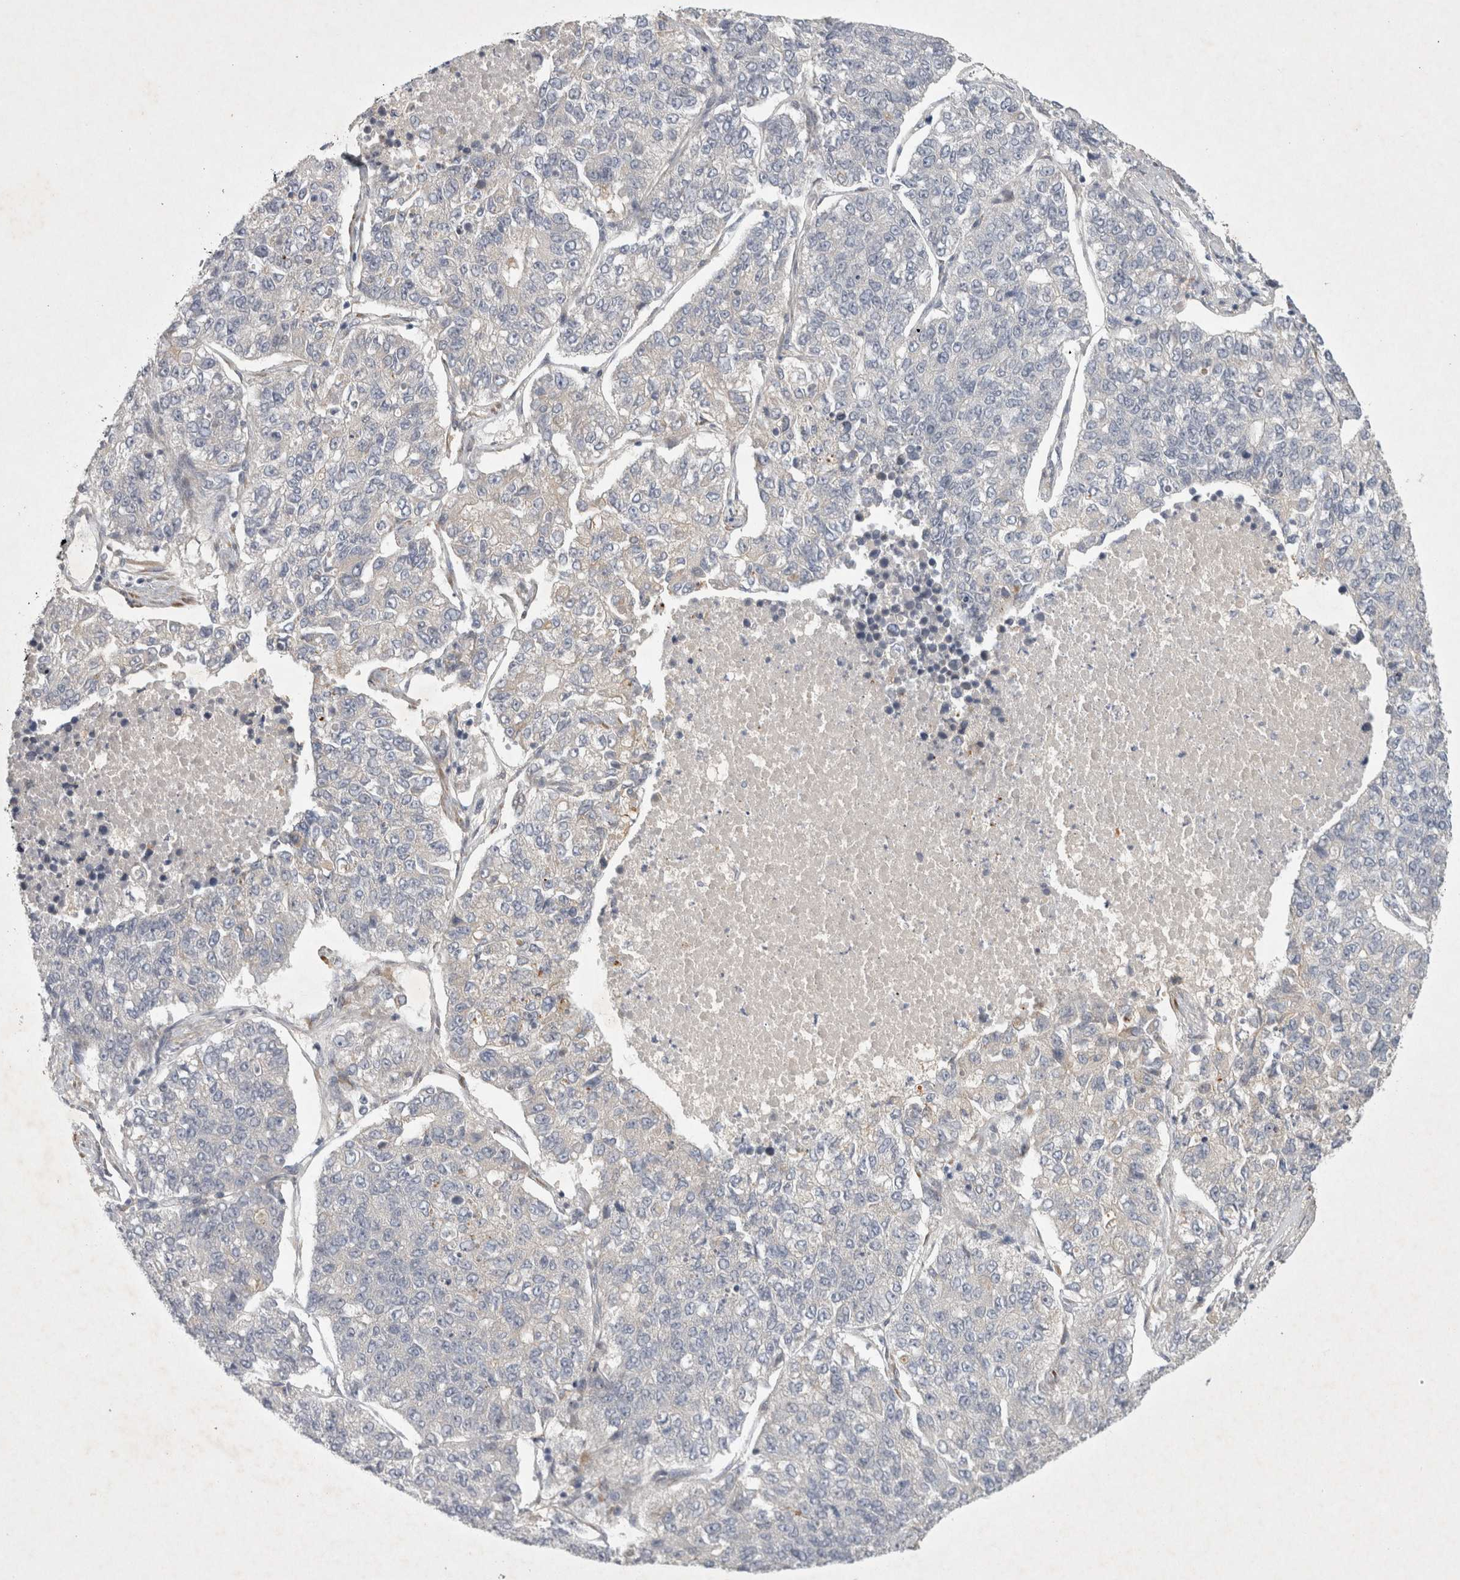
{"staining": {"intensity": "negative", "quantity": "none", "location": "none"}, "tissue": "lung cancer", "cell_type": "Tumor cells", "image_type": "cancer", "snomed": [{"axis": "morphology", "description": "Adenocarcinoma, NOS"}, {"axis": "topography", "description": "Lung"}], "caption": "Immunohistochemistry image of neoplastic tissue: human lung cancer stained with DAB (3,3'-diaminobenzidine) exhibits no significant protein staining in tumor cells. (DAB immunohistochemistry, high magnification).", "gene": "BZW2", "patient": {"sex": "male", "age": 49}}